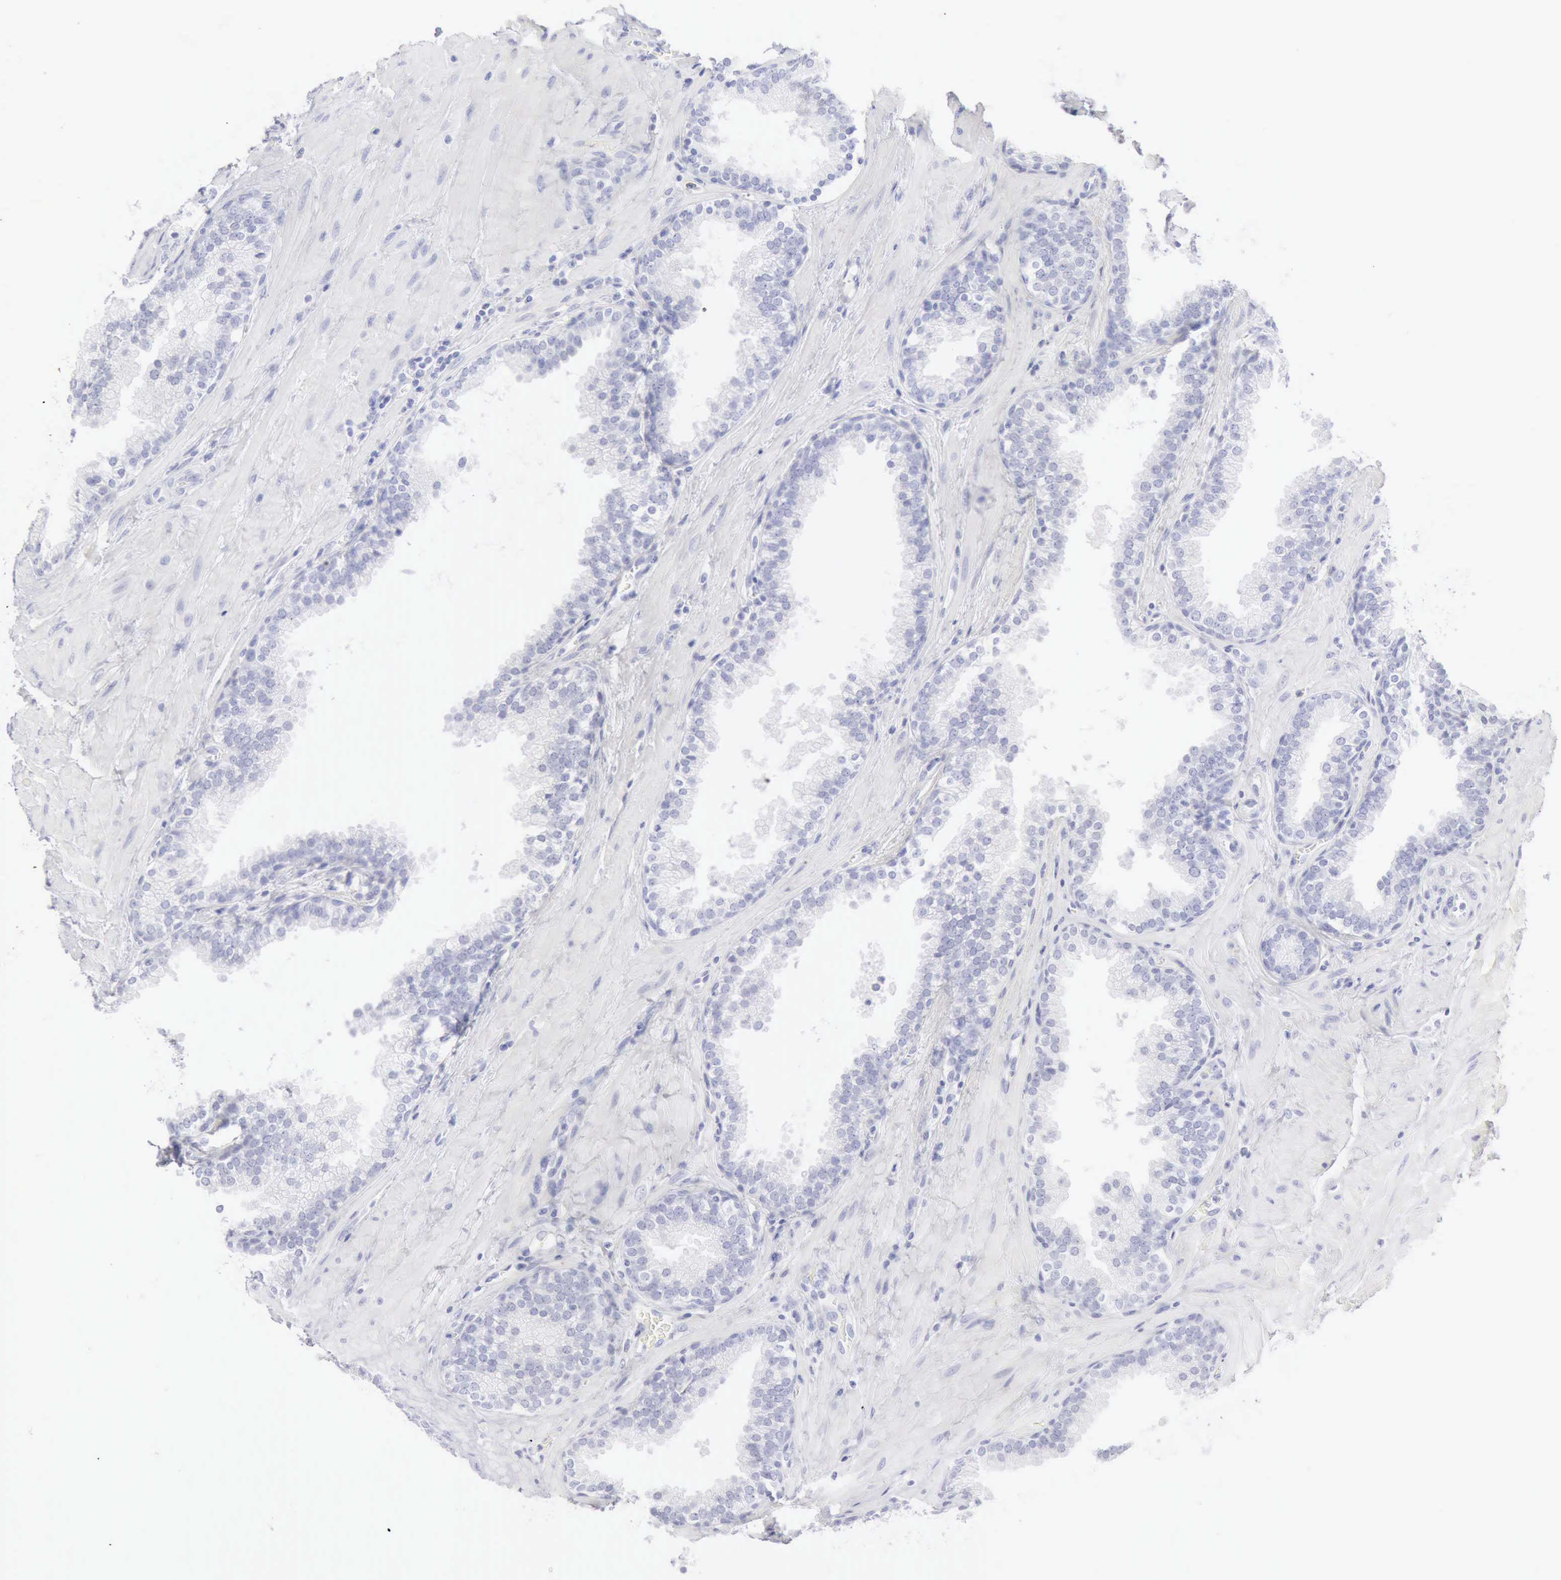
{"staining": {"intensity": "negative", "quantity": "none", "location": "none"}, "tissue": "prostate", "cell_type": "Glandular cells", "image_type": "normal", "snomed": [{"axis": "morphology", "description": "Normal tissue, NOS"}, {"axis": "topography", "description": "Prostate"}], "caption": "This is a micrograph of immunohistochemistry staining of normal prostate, which shows no staining in glandular cells.", "gene": "KRT10", "patient": {"sex": "male", "age": 51}}